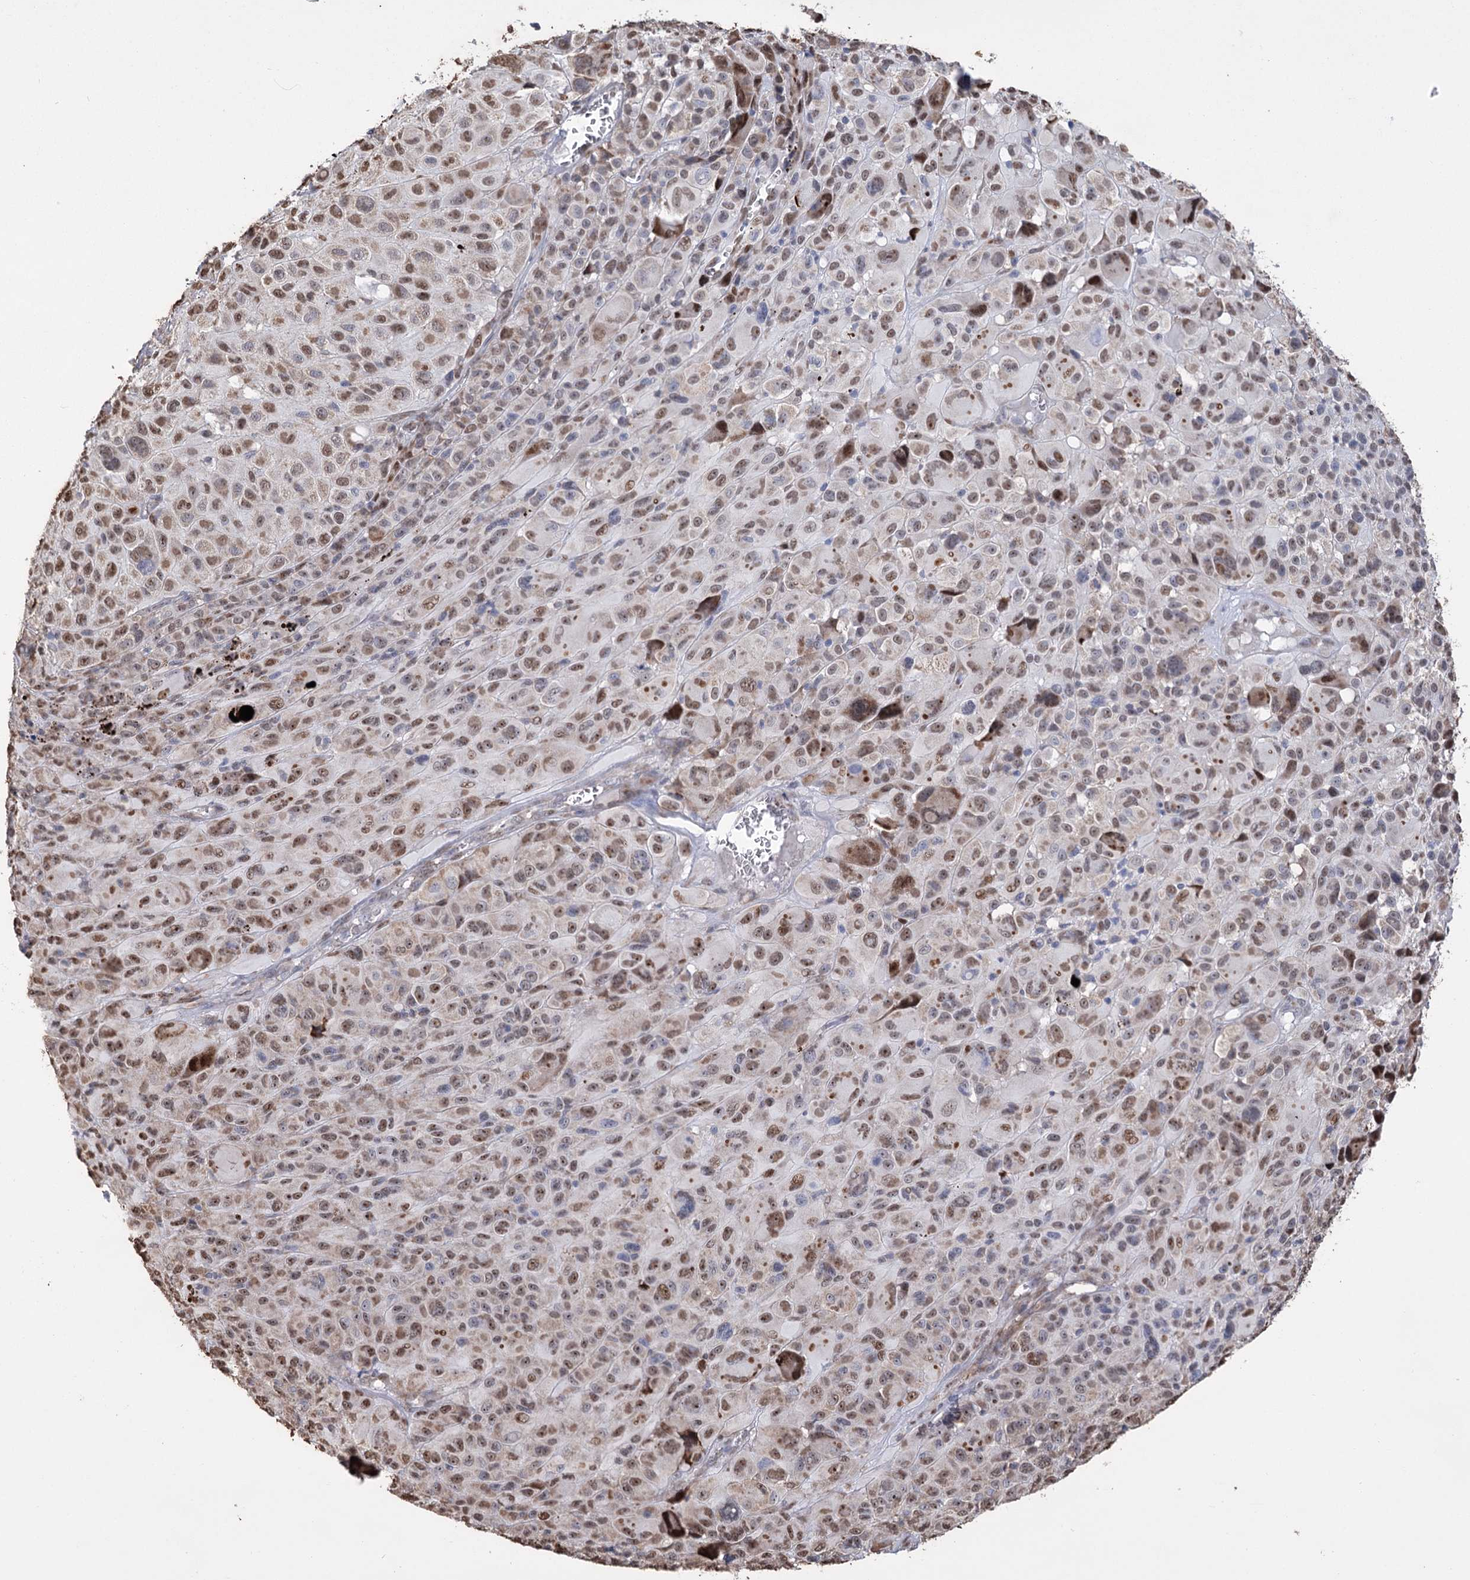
{"staining": {"intensity": "moderate", "quantity": ">75%", "location": "nuclear"}, "tissue": "melanoma", "cell_type": "Tumor cells", "image_type": "cancer", "snomed": [{"axis": "morphology", "description": "Malignant melanoma, NOS"}, {"axis": "topography", "description": "Skin of trunk"}], "caption": "Moderate nuclear positivity is seen in approximately >75% of tumor cells in malignant melanoma. (Stains: DAB in brown, nuclei in blue, Microscopy: brightfield microscopy at high magnification).", "gene": "NFU1", "patient": {"sex": "male", "age": 71}}